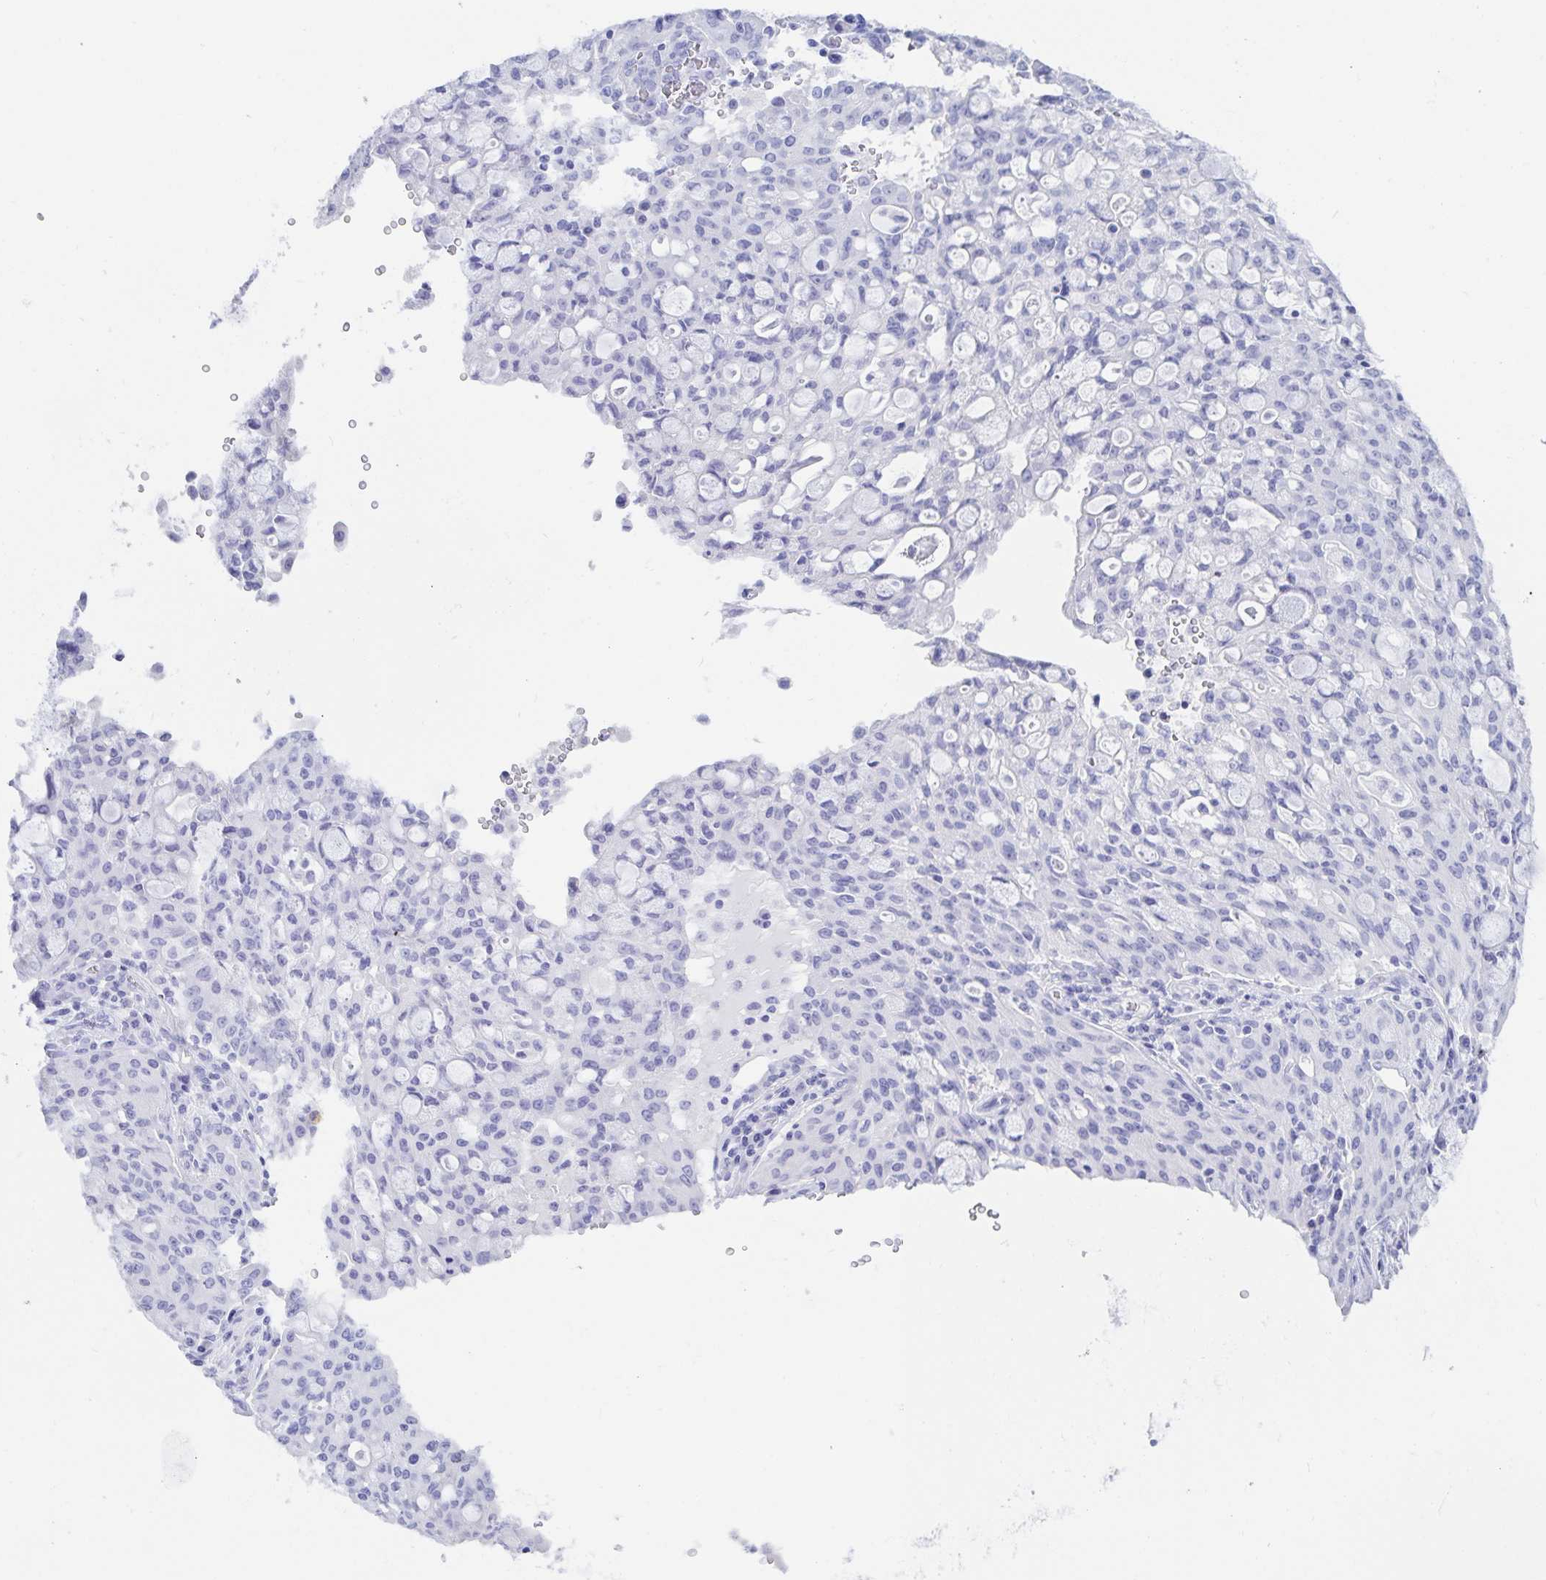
{"staining": {"intensity": "negative", "quantity": "none", "location": "none"}, "tissue": "lung cancer", "cell_type": "Tumor cells", "image_type": "cancer", "snomed": [{"axis": "morphology", "description": "Adenocarcinoma, NOS"}, {"axis": "topography", "description": "Lung"}], "caption": "DAB immunohistochemical staining of lung cancer (adenocarcinoma) reveals no significant staining in tumor cells.", "gene": "KCNH6", "patient": {"sex": "female", "age": 44}}